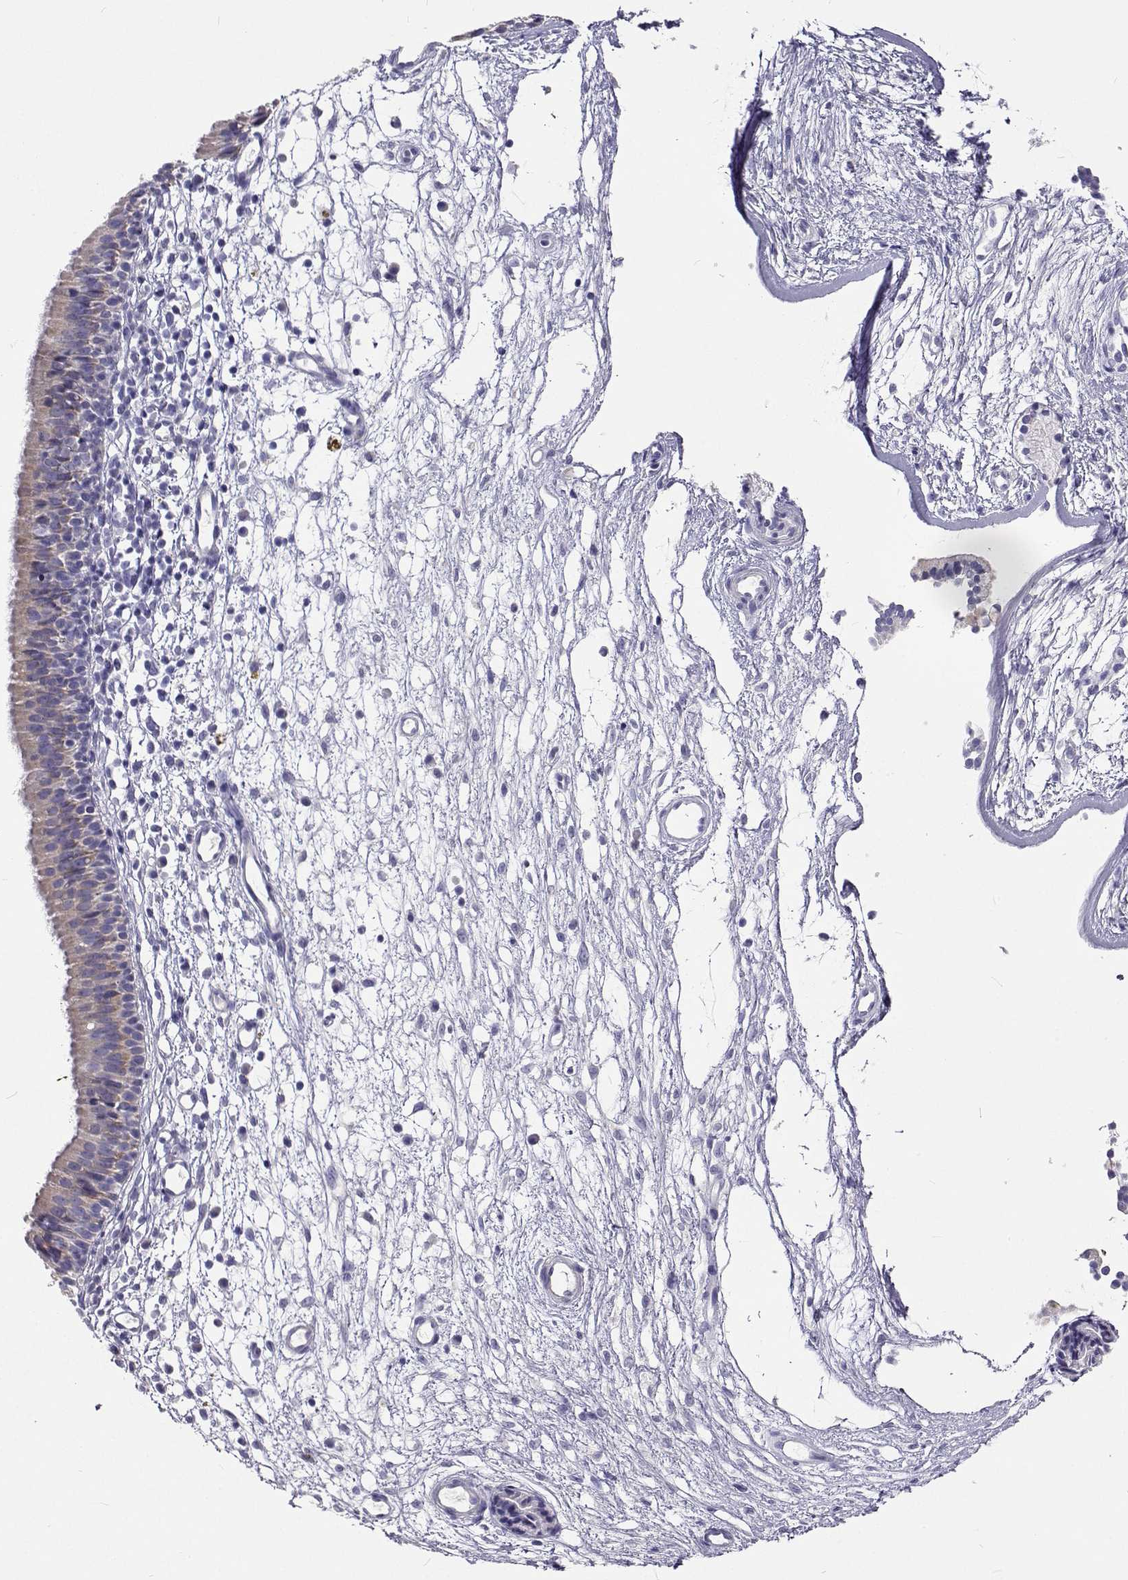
{"staining": {"intensity": "weak", "quantity": ">75%", "location": "cytoplasmic/membranous"}, "tissue": "nasopharynx", "cell_type": "Respiratory epithelial cells", "image_type": "normal", "snomed": [{"axis": "morphology", "description": "Normal tissue, NOS"}, {"axis": "topography", "description": "Nasopharynx"}], "caption": "Immunohistochemistry (IHC) of benign human nasopharynx demonstrates low levels of weak cytoplasmic/membranous positivity in about >75% of respiratory epithelial cells.", "gene": "LHFPL7", "patient": {"sex": "male", "age": 24}}